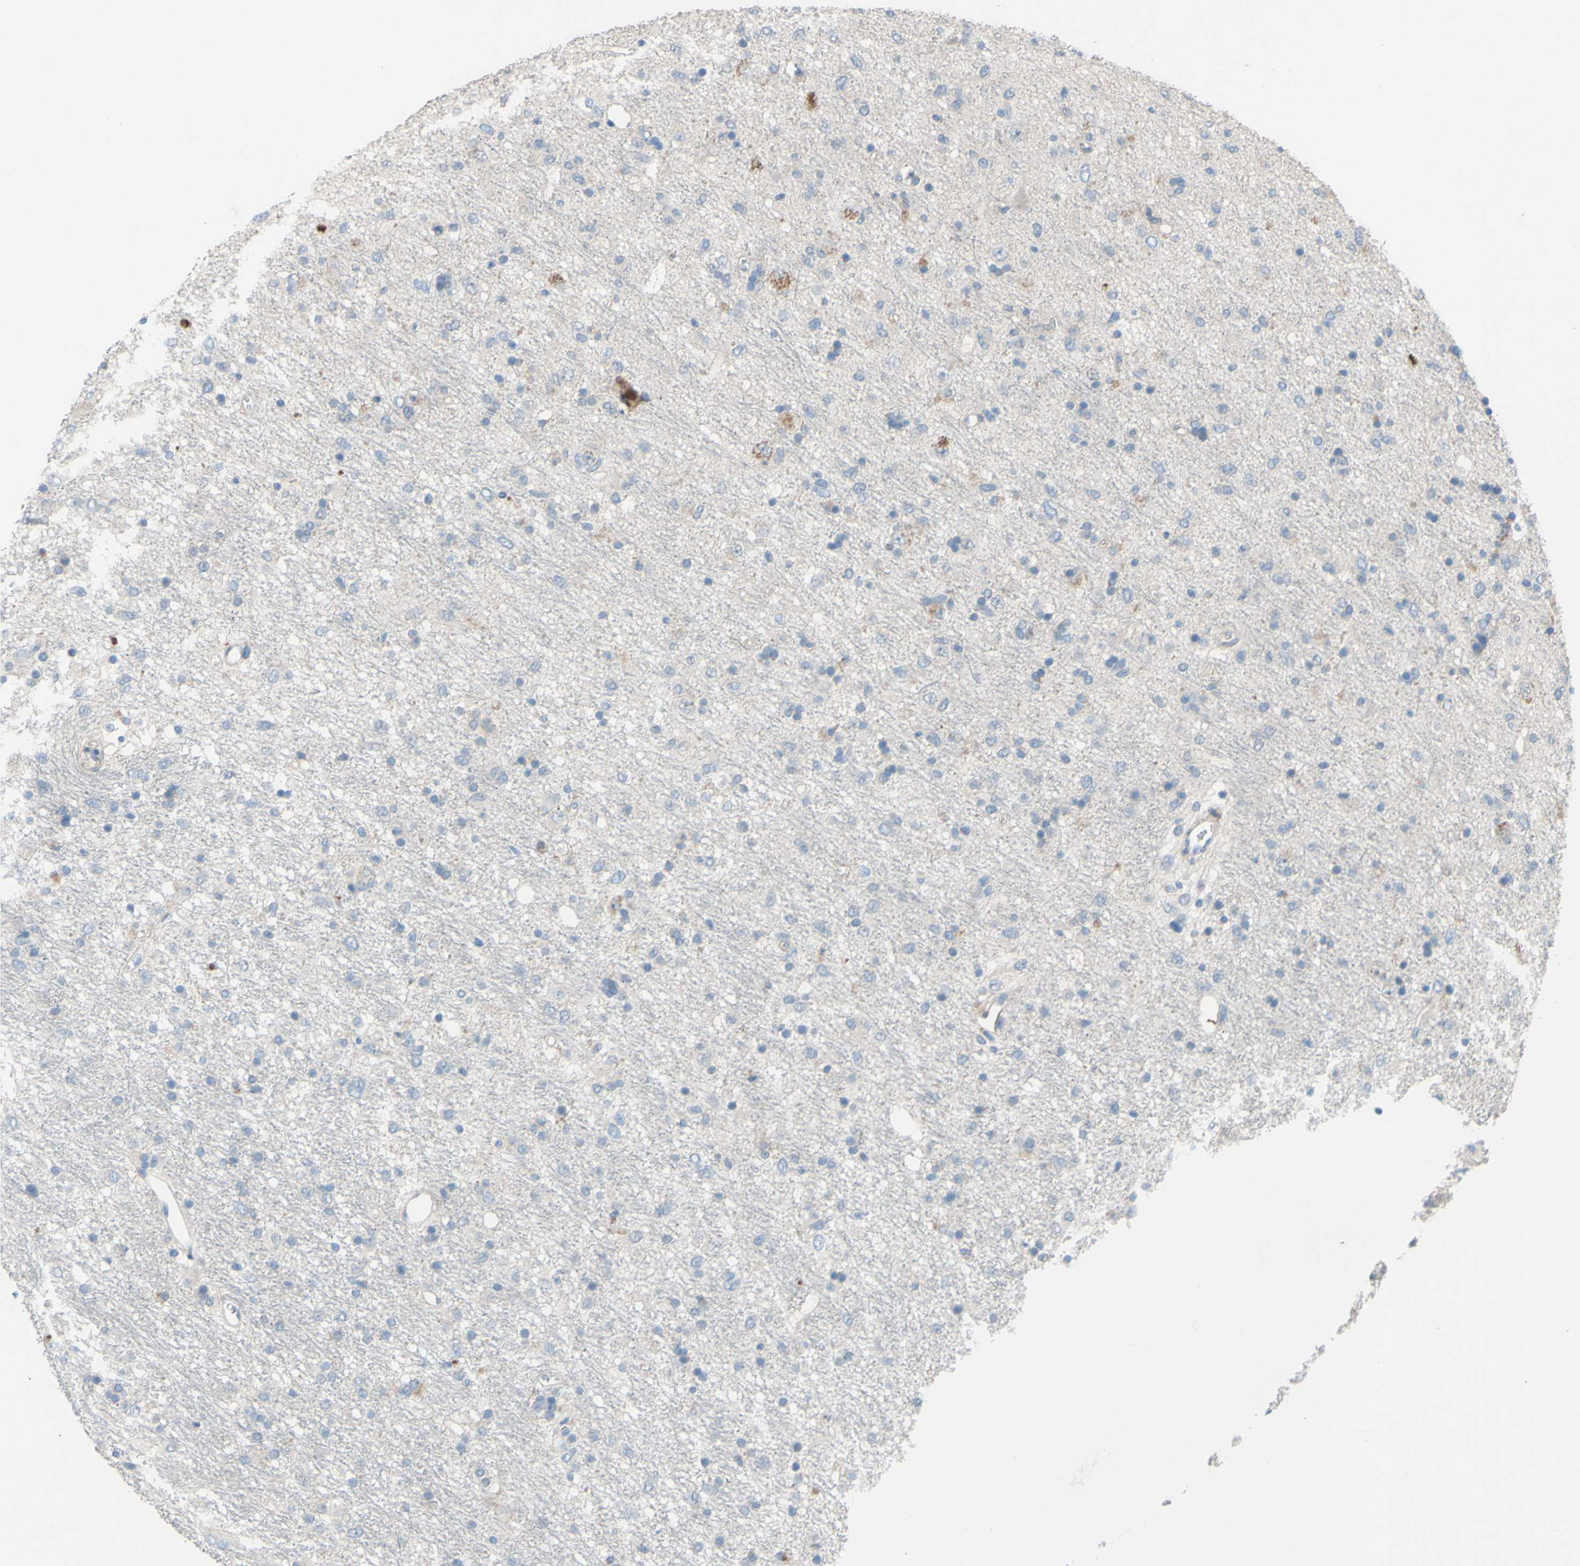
{"staining": {"intensity": "negative", "quantity": "none", "location": "none"}, "tissue": "glioma", "cell_type": "Tumor cells", "image_type": "cancer", "snomed": [{"axis": "morphology", "description": "Glioma, malignant, Low grade"}, {"axis": "topography", "description": "Brain"}], "caption": "The immunohistochemistry photomicrograph has no significant expression in tumor cells of glioma tissue. (DAB IHC visualized using brightfield microscopy, high magnification).", "gene": "CDCP1", "patient": {"sex": "male", "age": 77}}